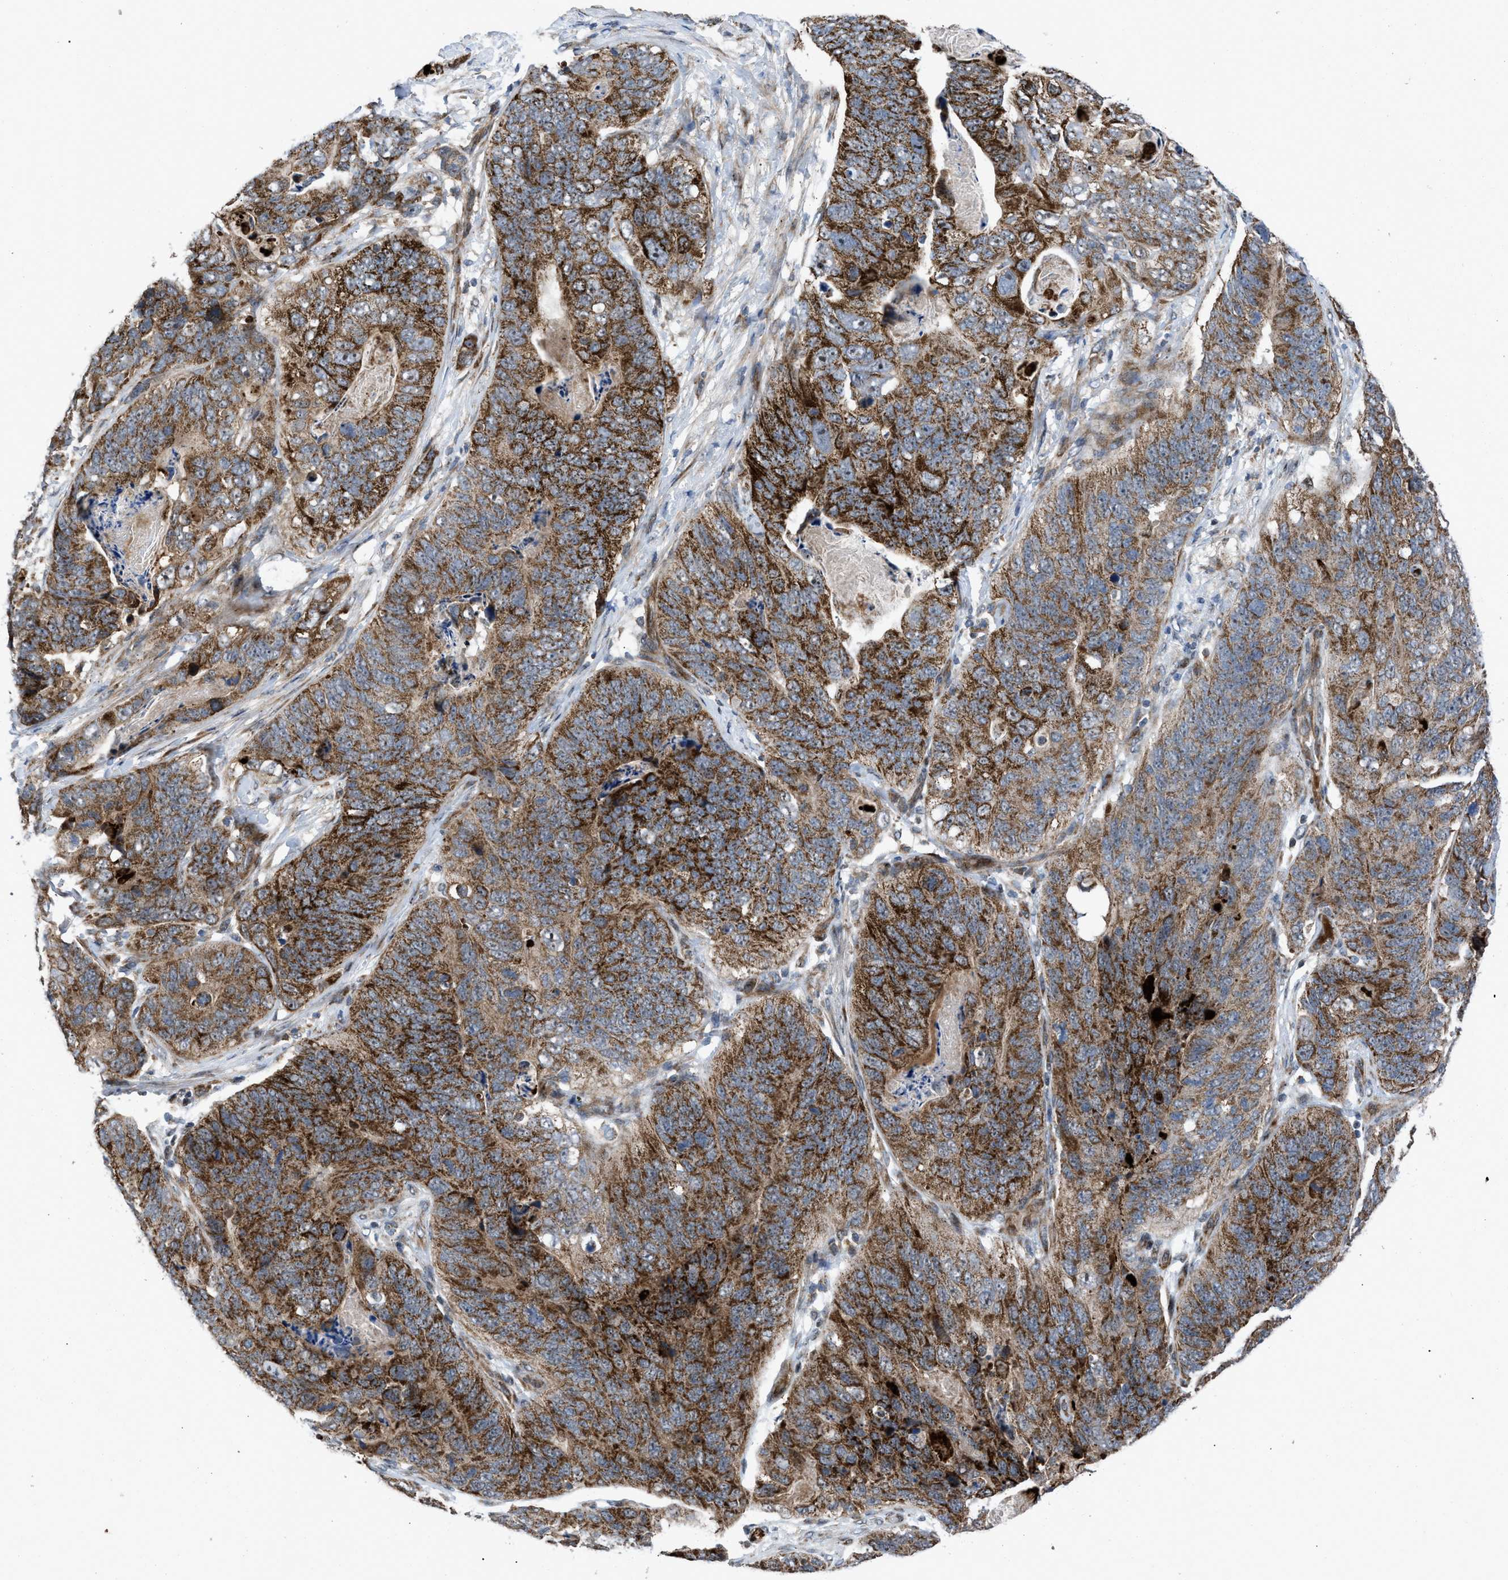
{"staining": {"intensity": "strong", "quantity": ">75%", "location": "cytoplasmic/membranous"}, "tissue": "stomach cancer", "cell_type": "Tumor cells", "image_type": "cancer", "snomed": [{"axis": "morphology", "description": "Adenocarcinoma, NOS"}, {"axis": "topography", "description": "Stomach"}], "caption": "Immunohistochemical staining of stomach cancer (adenocarcinoma) shows high levels of strong cytoplasmic/membranous protein positivity in approximately >75% of tumor cells.", "gene": "AP3M2", "patient": {"sex": "female", "age": 89}}